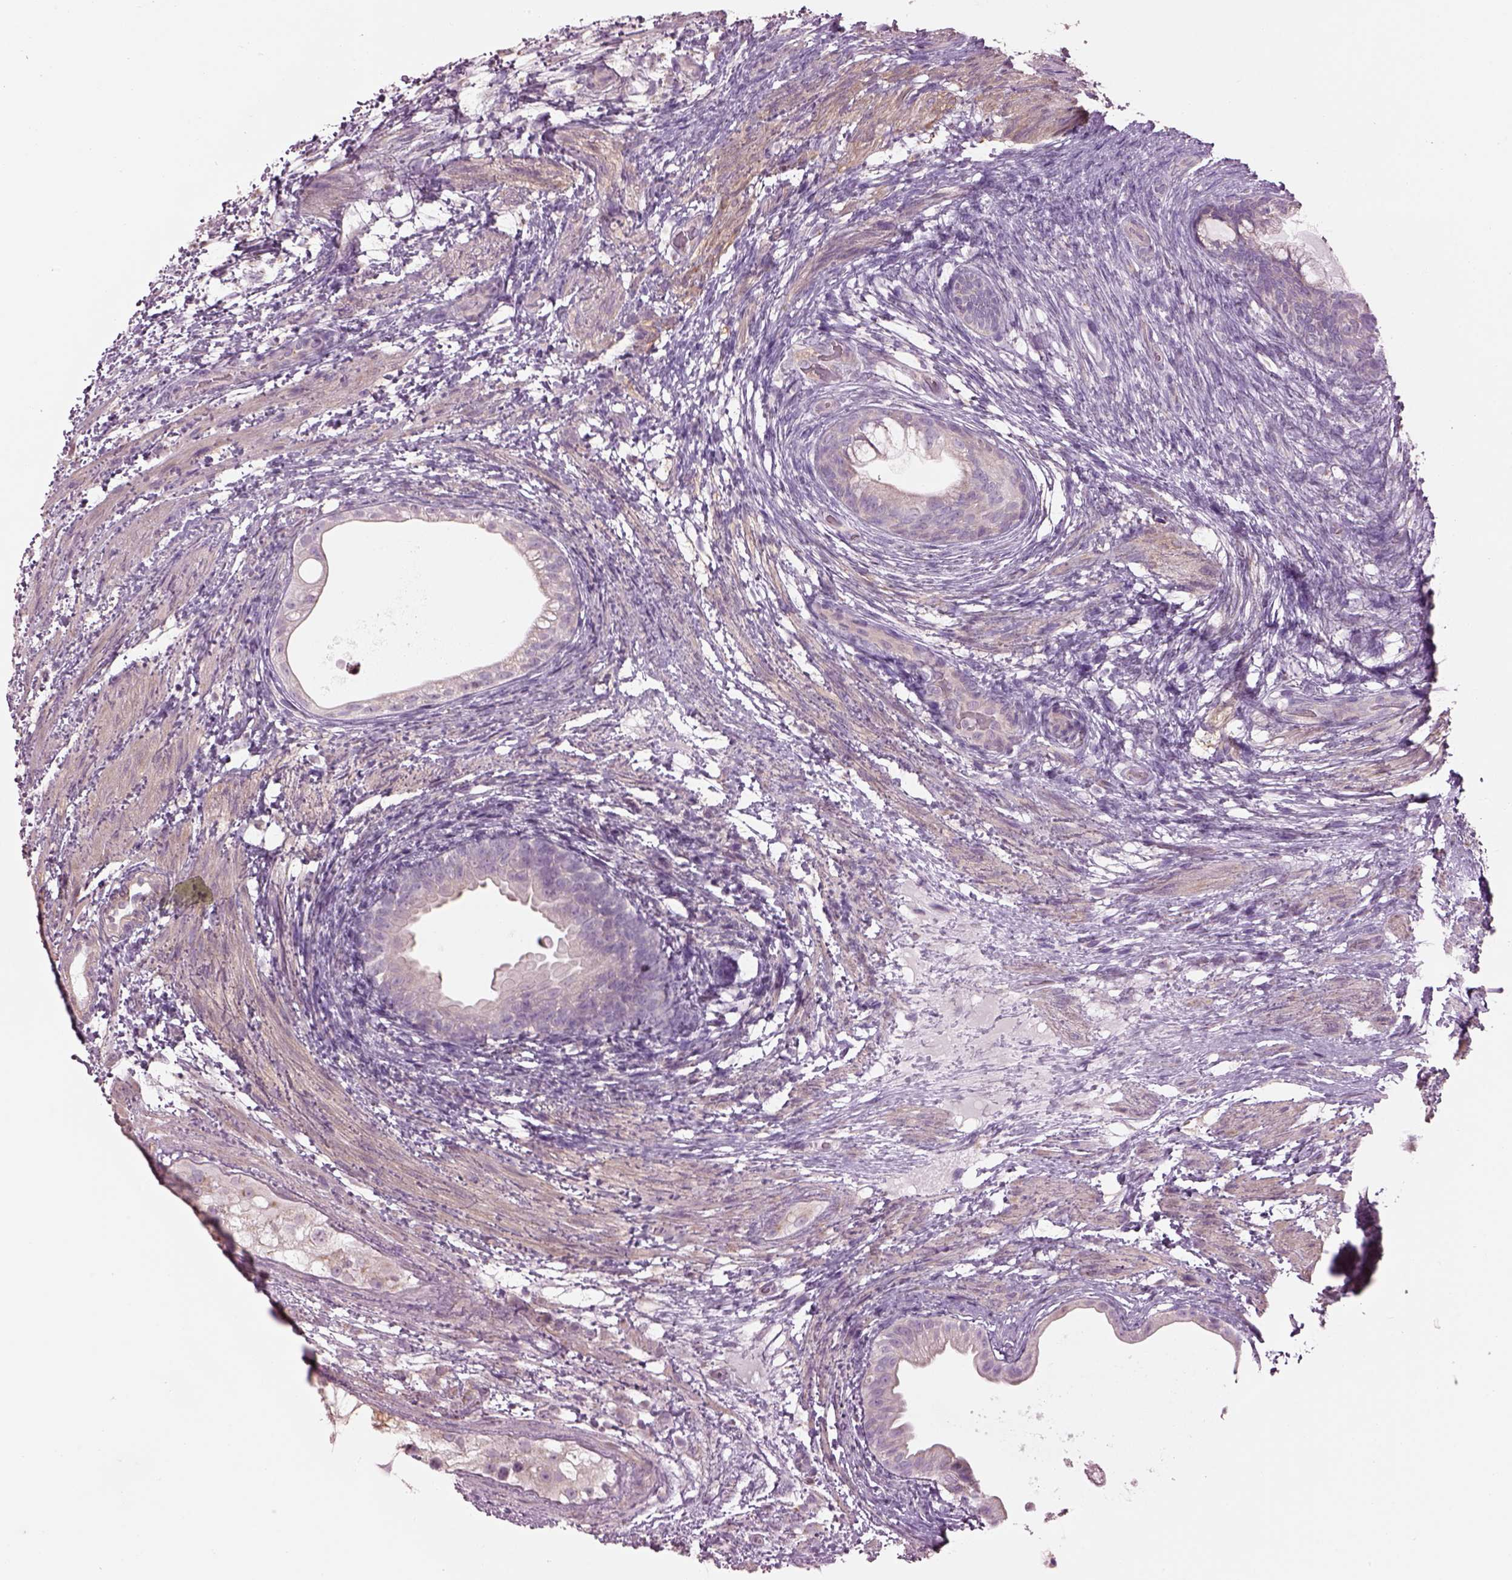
{"staining": {"intensity": "negative", "quantity": "none", "location": "none"}, "tissue": "testis cancer", "cell_type": "Tumor cells", "image_type": "cancer", "snomed": [{"axis": "morphology", "description": "Carcinoma, Embryonal, NOS"}, {"axis": "topography", "description": "Testis"}], "caption": "IHC micrograph of testis embryonal carcinoma stained for a protein (brown), which exhibits no staining in tumor cells. (DAB immunohistochemistry (IHC), high magnification).", "gene": "SPATA7", "patient": {"sex": "male", "age": 24}}